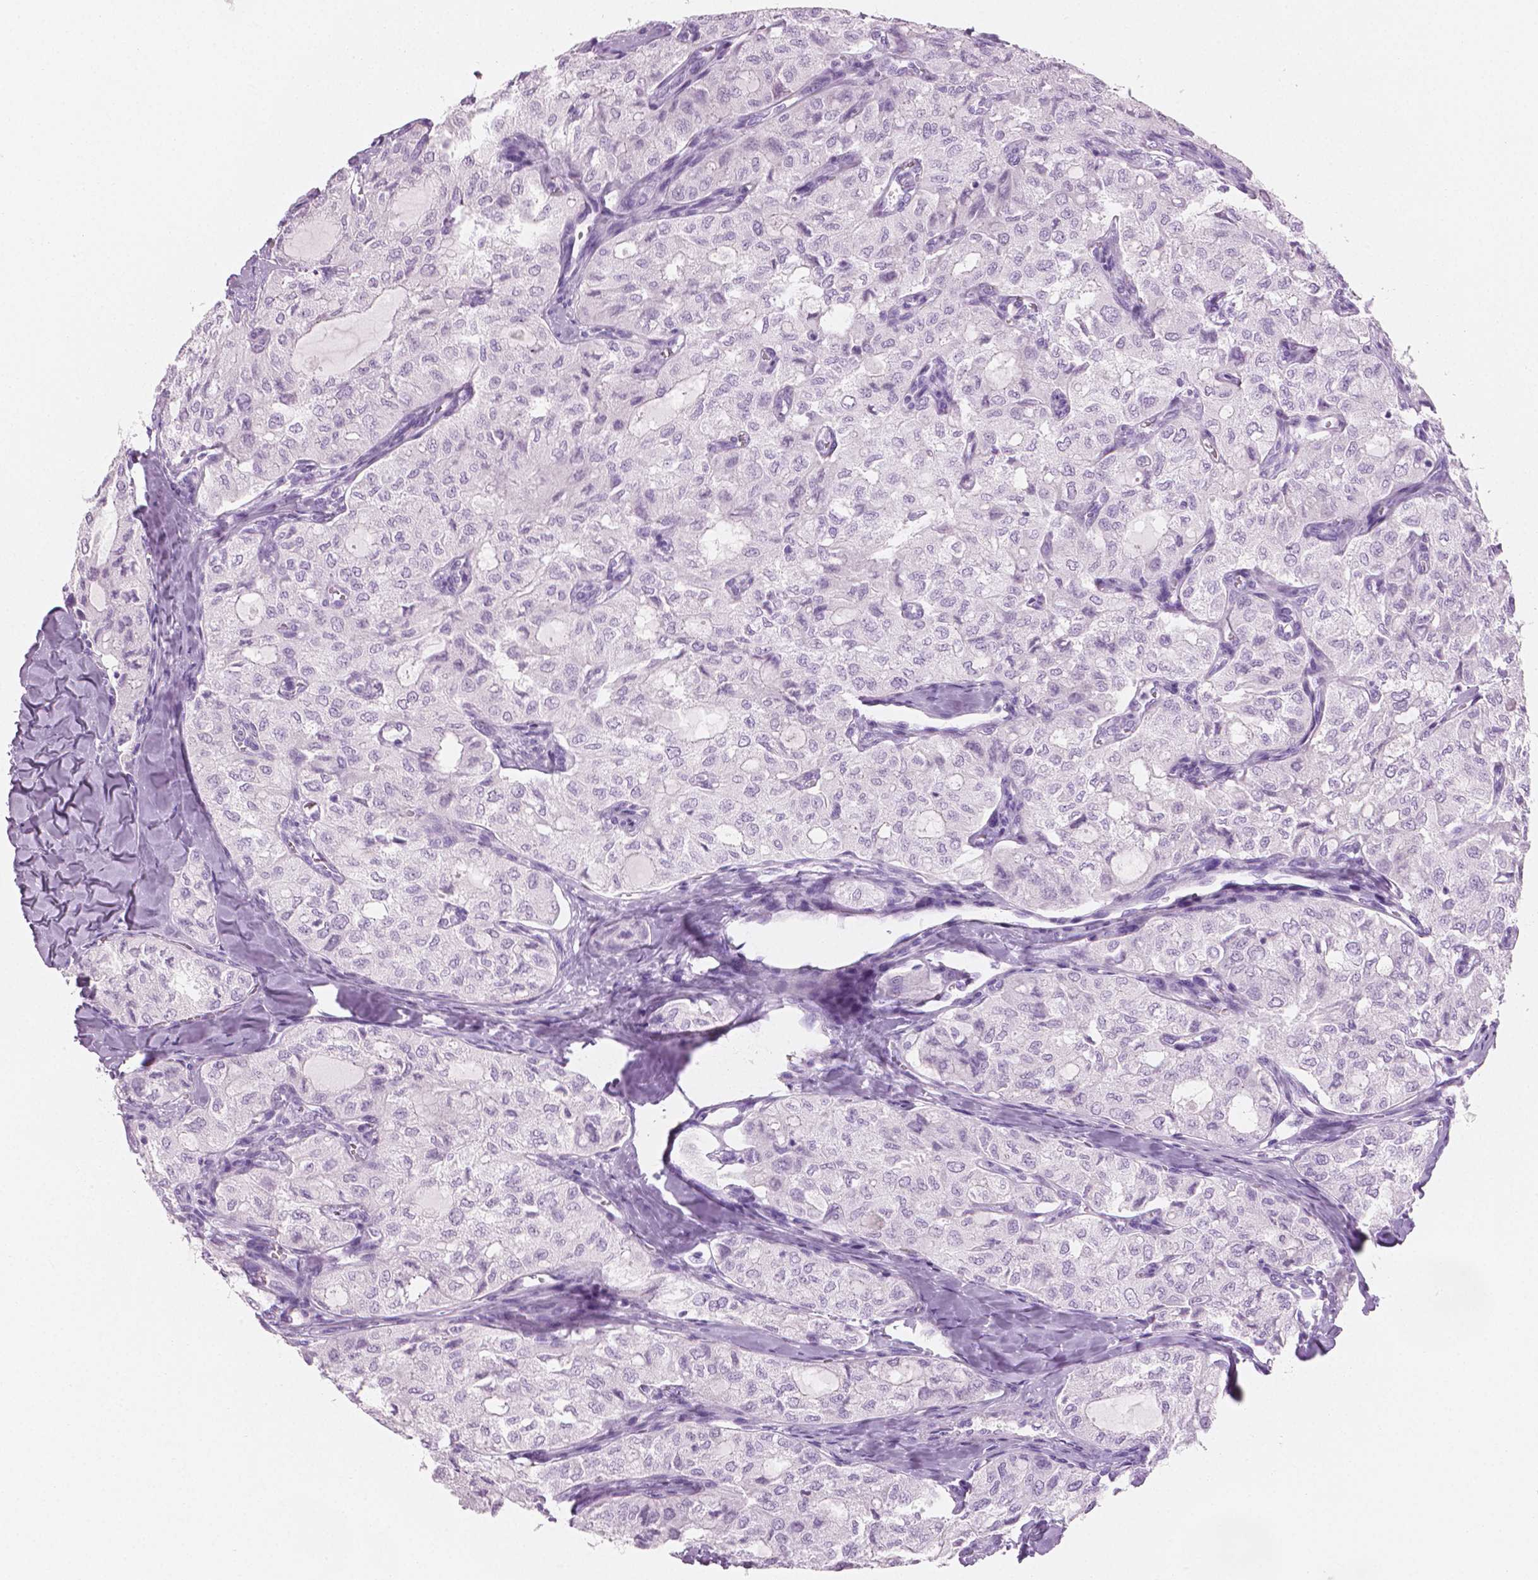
{"staining": {"intensity": "negative", "quantity": "none", "location": "none"}, "tissue": "thyroid cancer", "cell_type": "Tumor cells", "image_type": "cancer", "snomed": [{"axis": "morphology", "description": "Follicular adenoma carcinoma, NOS"}, {"axis": "topography", "description": "Thyroid gland"}], "caption": "DAB (3,3'-diaminobenzidine) immunohistochemical staining of human follicular adenoma carcinoma (thyroid) displays no significant positivity in tumor cells. Nuclei are stained in blue.", "gene": "PLIN4", "patient": {"sex": "male", "age": 75}}